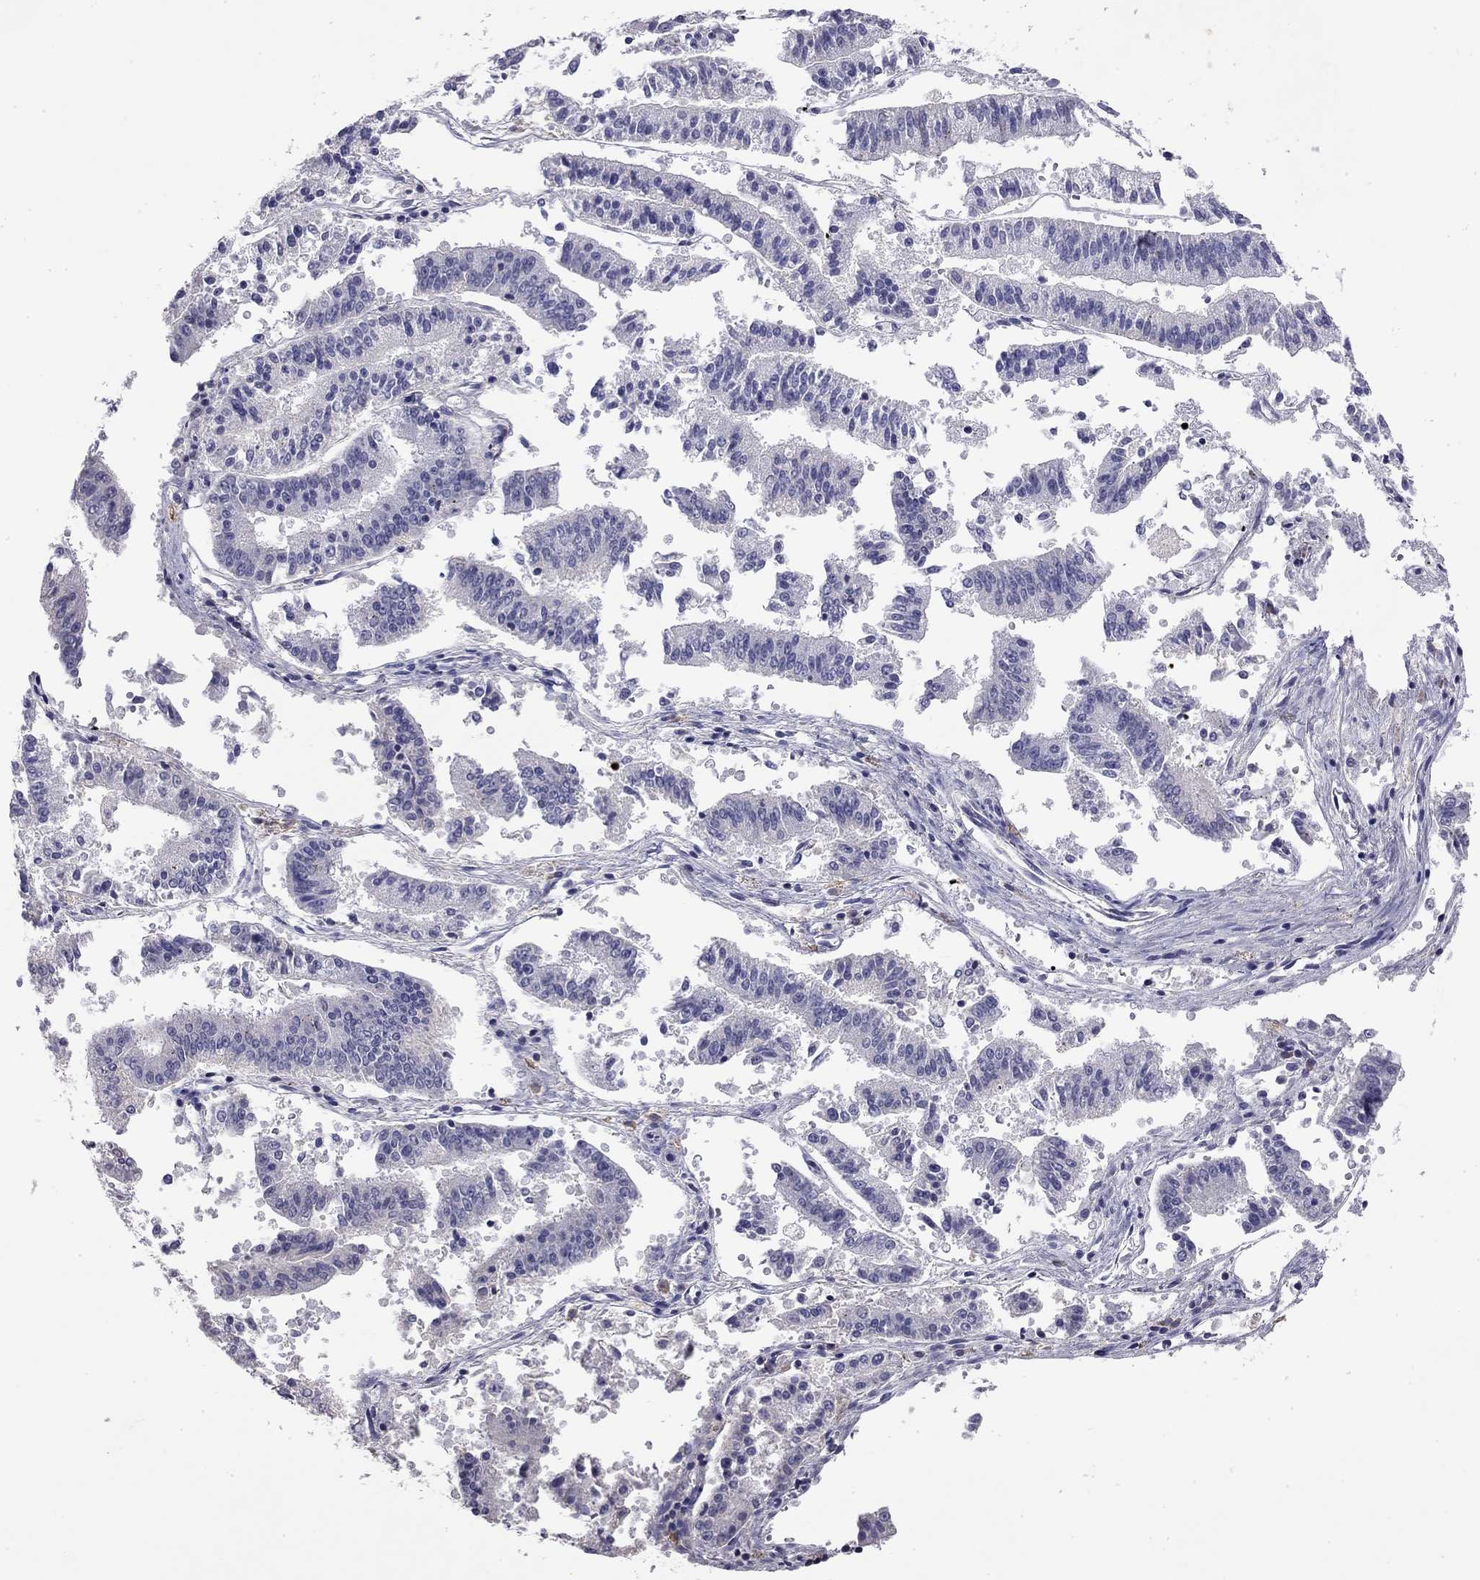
{"staining": {"intensity": "negative", "quantity": "none", "location": "none"}, "tissue": "endometrial cancer", "cell_type": "Tumor cells", "image_type": "cancer", "snomed": [{"axis": "morphology", "description": "Adenocarcinoma, NOS"}, {"axis": "topography", "description": "Endometrium"}], "caption": "Immunohistochemistry photomicrograph of neoplastic tissue: human adenocarcinoma (endometrial) stained with DAB displays no significant protein staining in tumor cells.", "gene": "WNK3", "patient": {"sex": "female", "age": 66}}